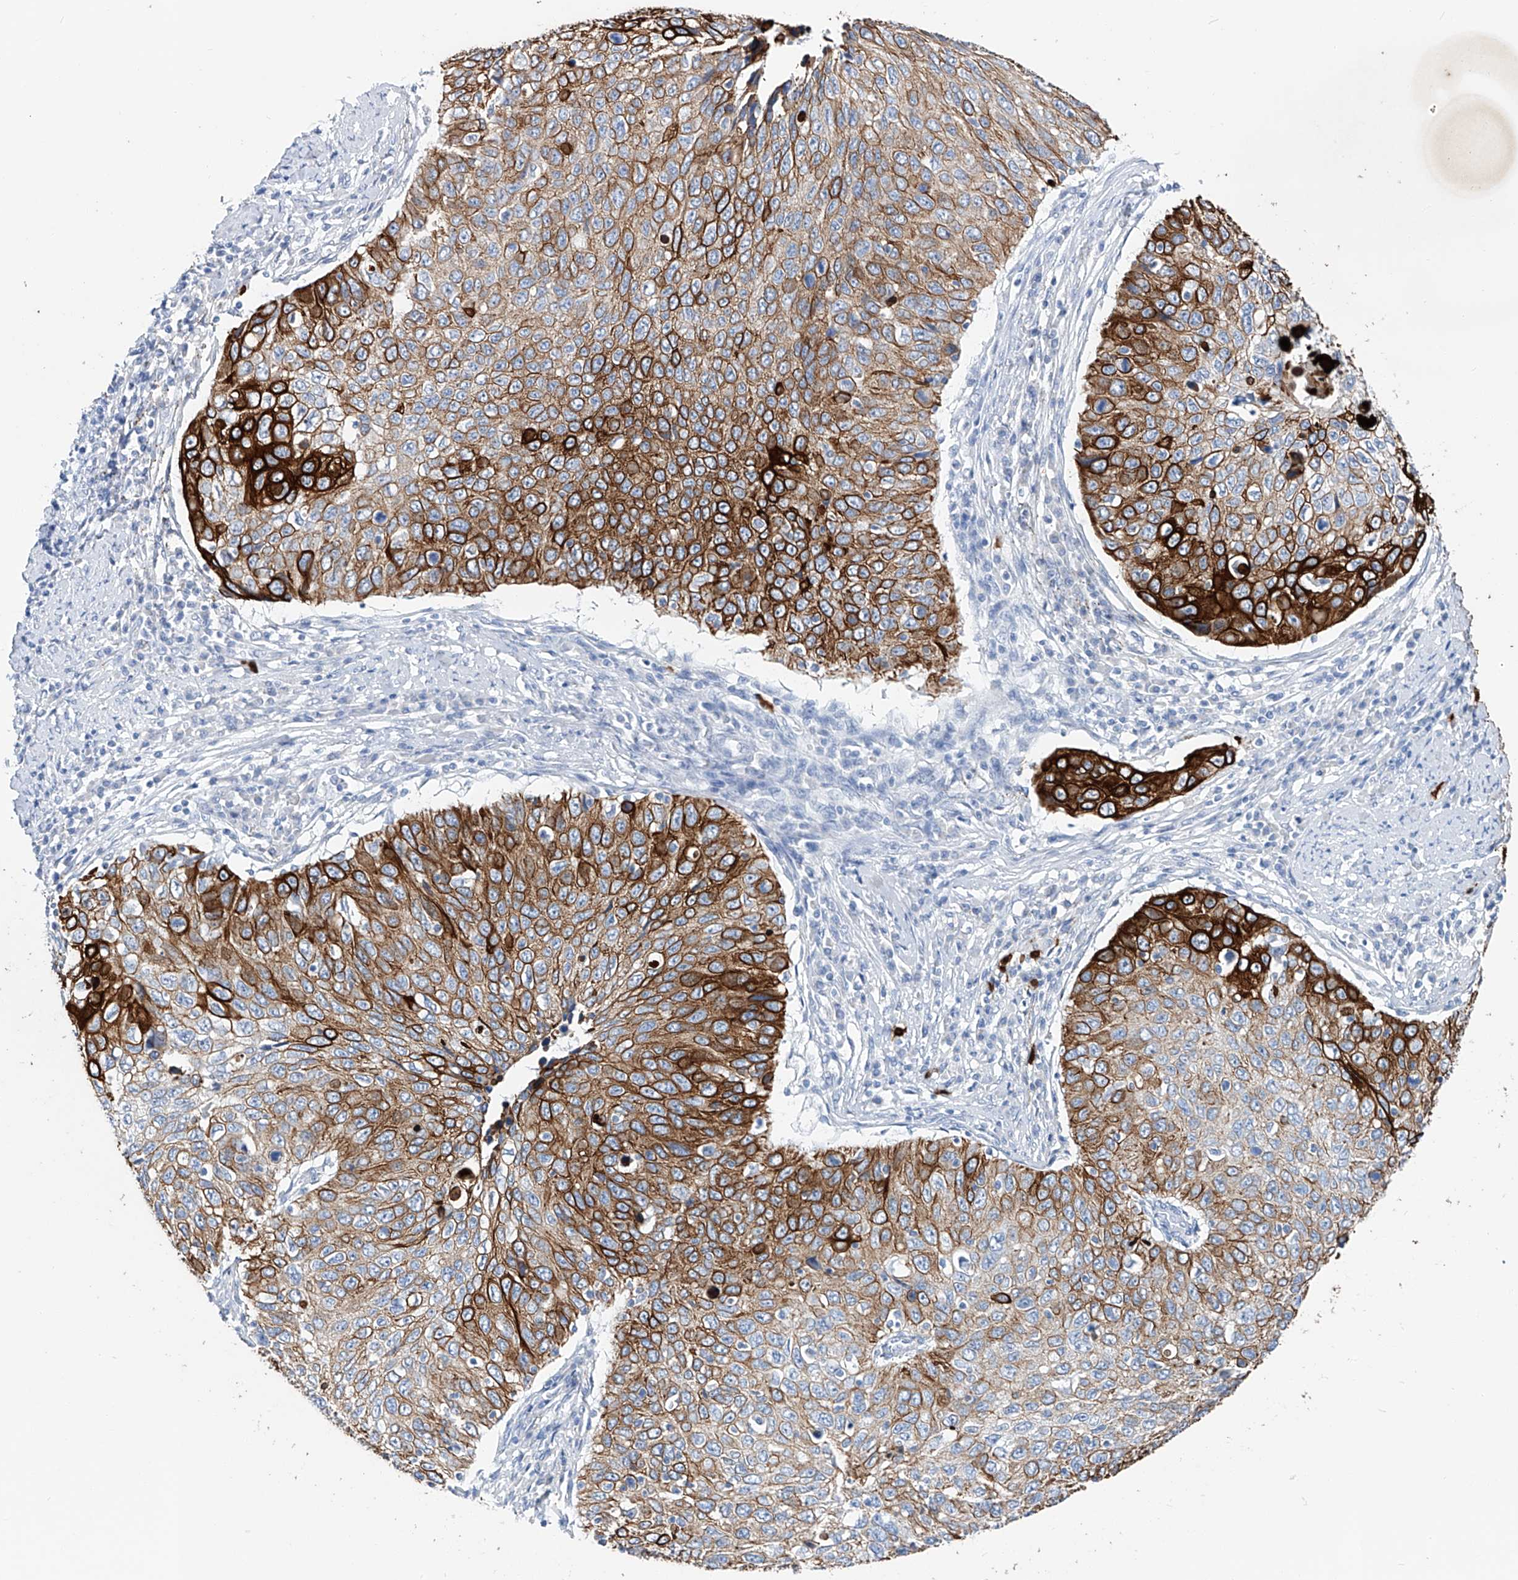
{"staining": {"intensity": "strong", "quantity": ">75%", "location": "cytoplasmic/membranous"}, "tissue": "cervical cancer", "cell_type": "Tumor cells", "image_type": "cancer", "snomed": [{"axis": "morphology", "description": "Squamous cell carcinoma, NOS"}, {"axis": "topography", "description": "Cervix"}], "caption": "Immunohistochemistry micrograph of neoplastic tissue: human cervical cancer stained using IHC reveals high levels of strong protein expression localized specifically in the cytoplasmic/membranous of tumor cells, appearing as a cytoplasmic/membranous brown color.", "gene": "FRS3", "patient": {"sex": "female", "age": 53}}